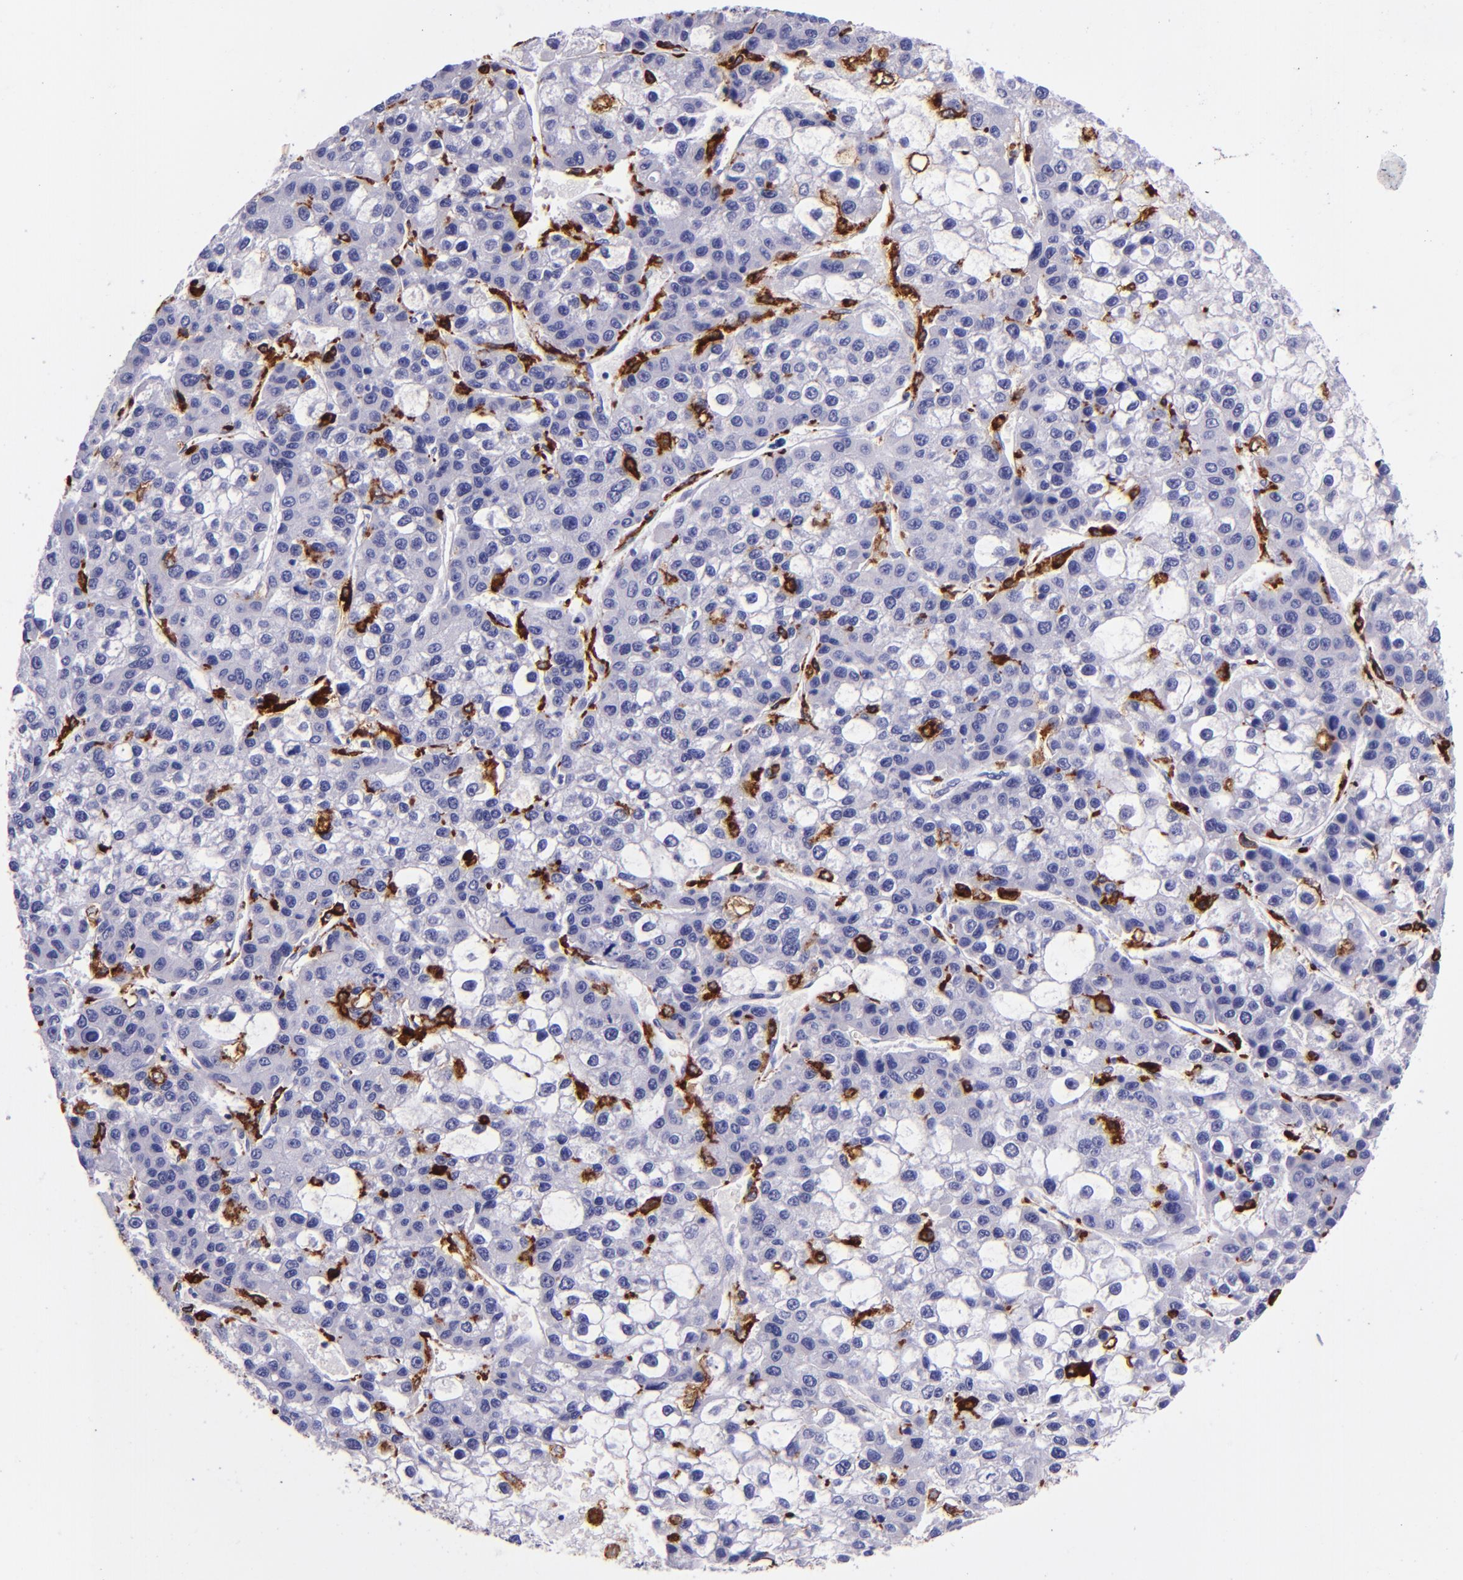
{"staining": {"intensity": "negative", "quantity": "none", "location": "none"}, "tissue": "liver cancer", "cell_type": "Tumor cells", "image_type": "cancer", "snomed": [{"axis": "morphology", "description": "Carcinoma, Hepatocellular, NOS"}, {"axis": "topography", "description": "Liver"}], "caption": "Hepatocellular carcinoma (liver) was stained to show a protein in brown. There is no significant positivity in tumor cells. (DAB immunohistochemistry, high magnification).", "gene": "CD163", "patient": {"sex": "female", "age": 66}}